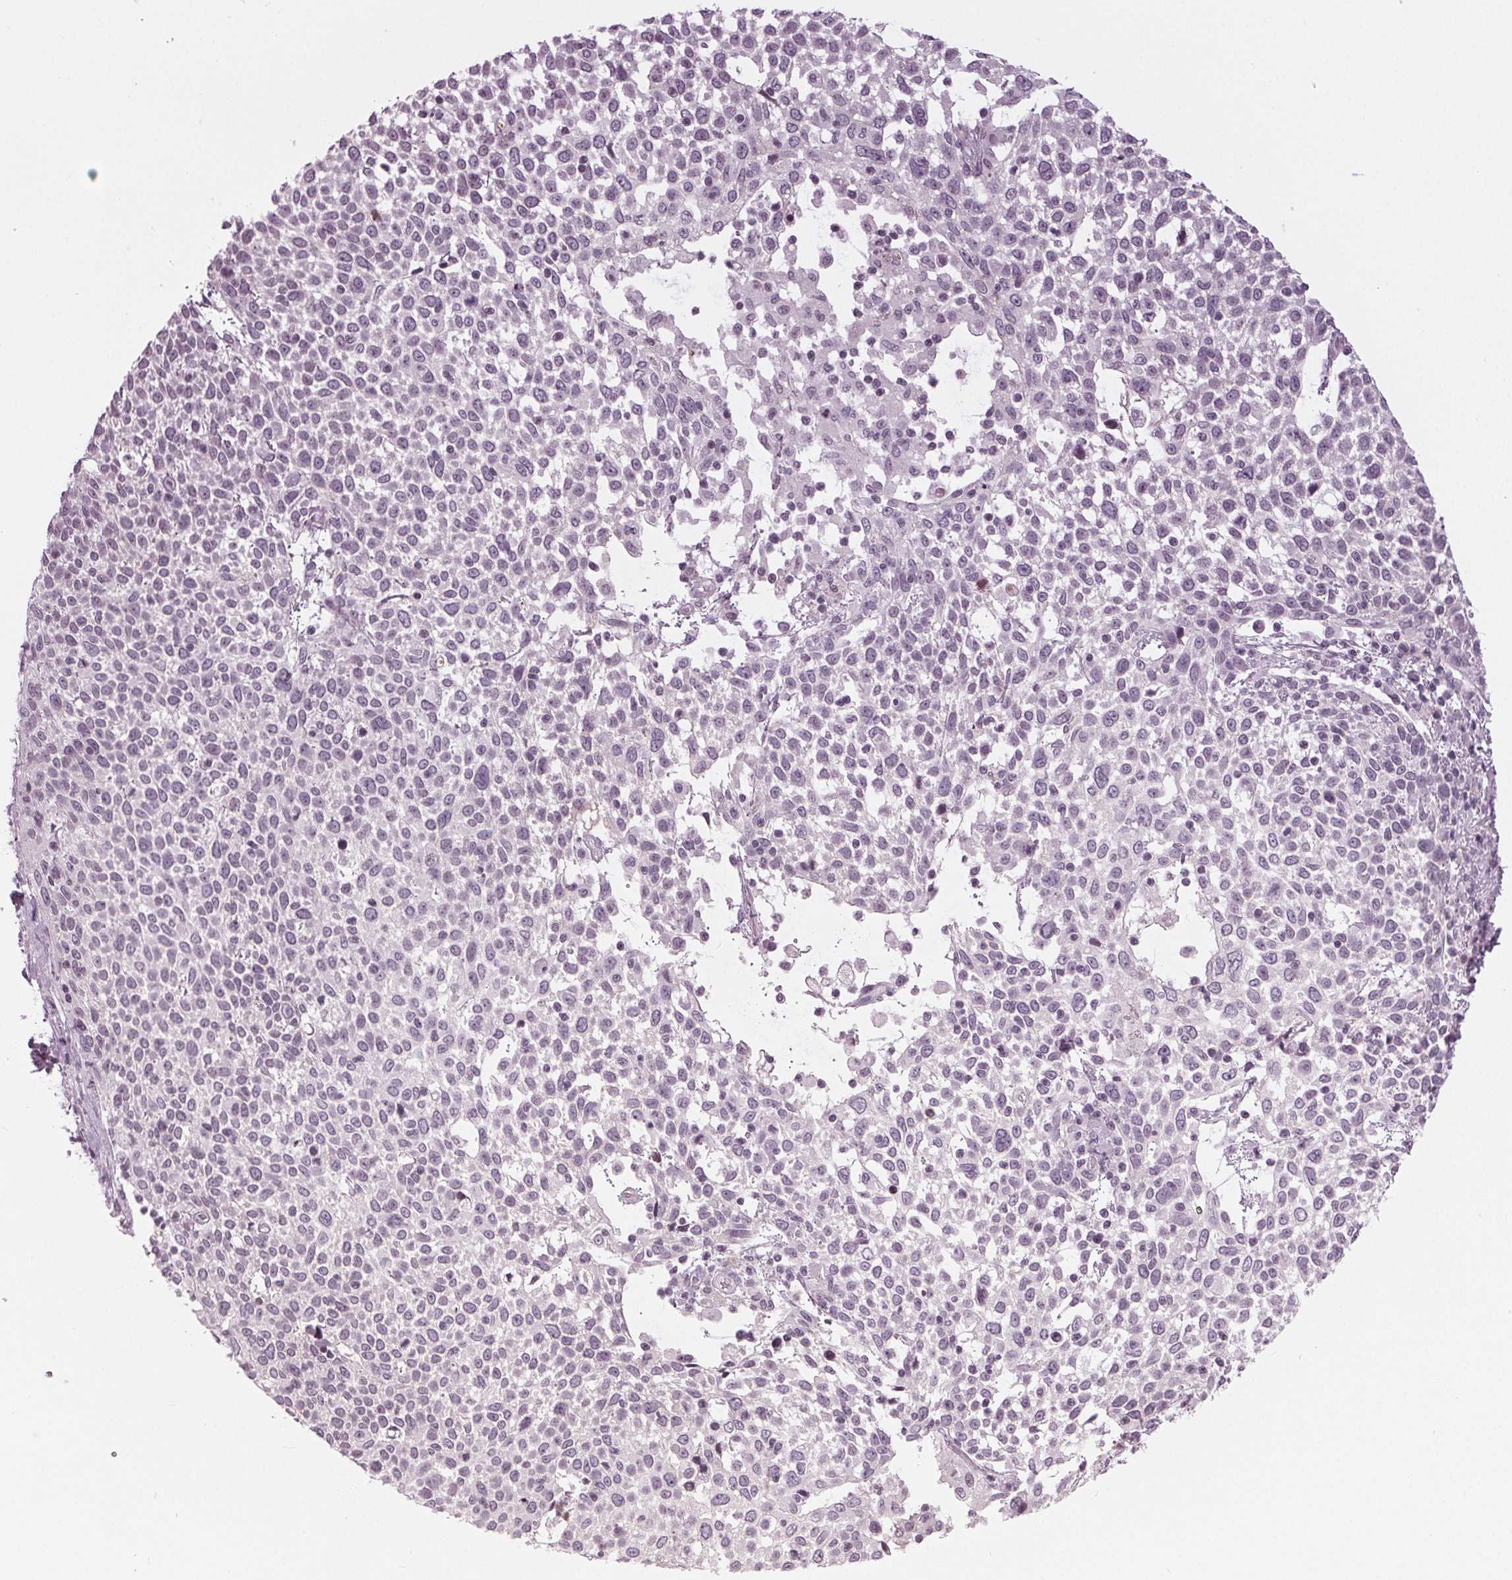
{"staining": {"intensity": "negative", "quantity": "none", "location": "none"}, "tissue": "cervical cancer", "cell_type": "Tumor cells", "image_type": "cancer", "snomed": [{"axis": "morphology", "description": "Squamous cell carcinoma, NOS"}, {"axis": "topography", "description": "Cervix"}], "caption": "Image shows no significant protein expression in tumor cells of cervical squamous cell carcinoma.", "gene": "SLC9A4", "patient": {"sex": "female", "age": 61}}